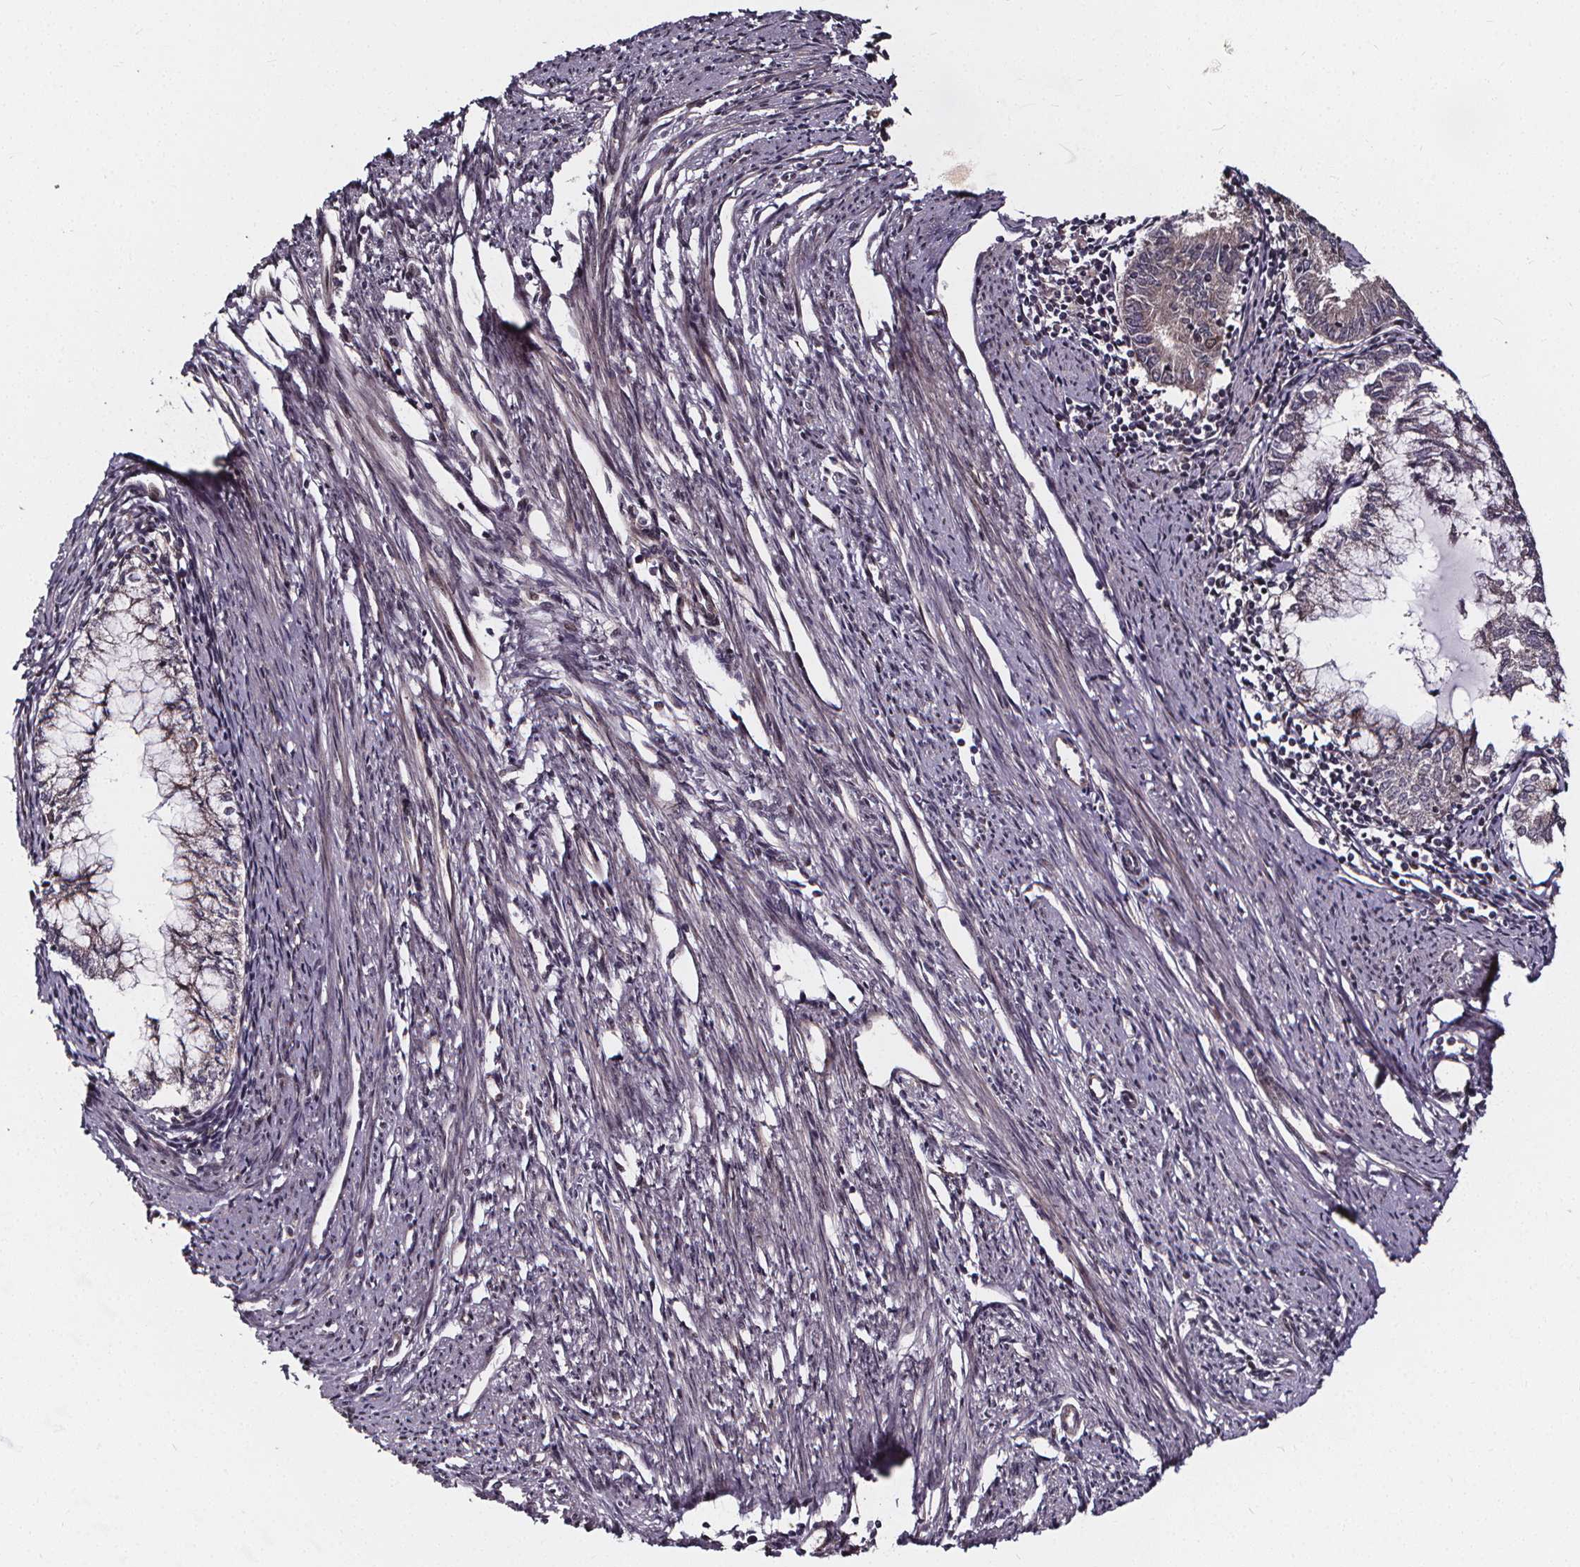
{"staining": {"intensity": "negative", "quantity": "none", "location": "none"}, "tissue": "endometrial cancer", "cell_type": "Tumor cells", "image_type": "cancer", "snomed": [{"axis": "morphology", "description": "Adenocarcinoma, NOS"}, {"axis": "topography", "description": "Endometrium"}], "caption": "Image shows no significant protein expression in tumor cells of endometrial cancer.", "gene": "DDIT3", "patient": {"sex": "female", "age": 79}}